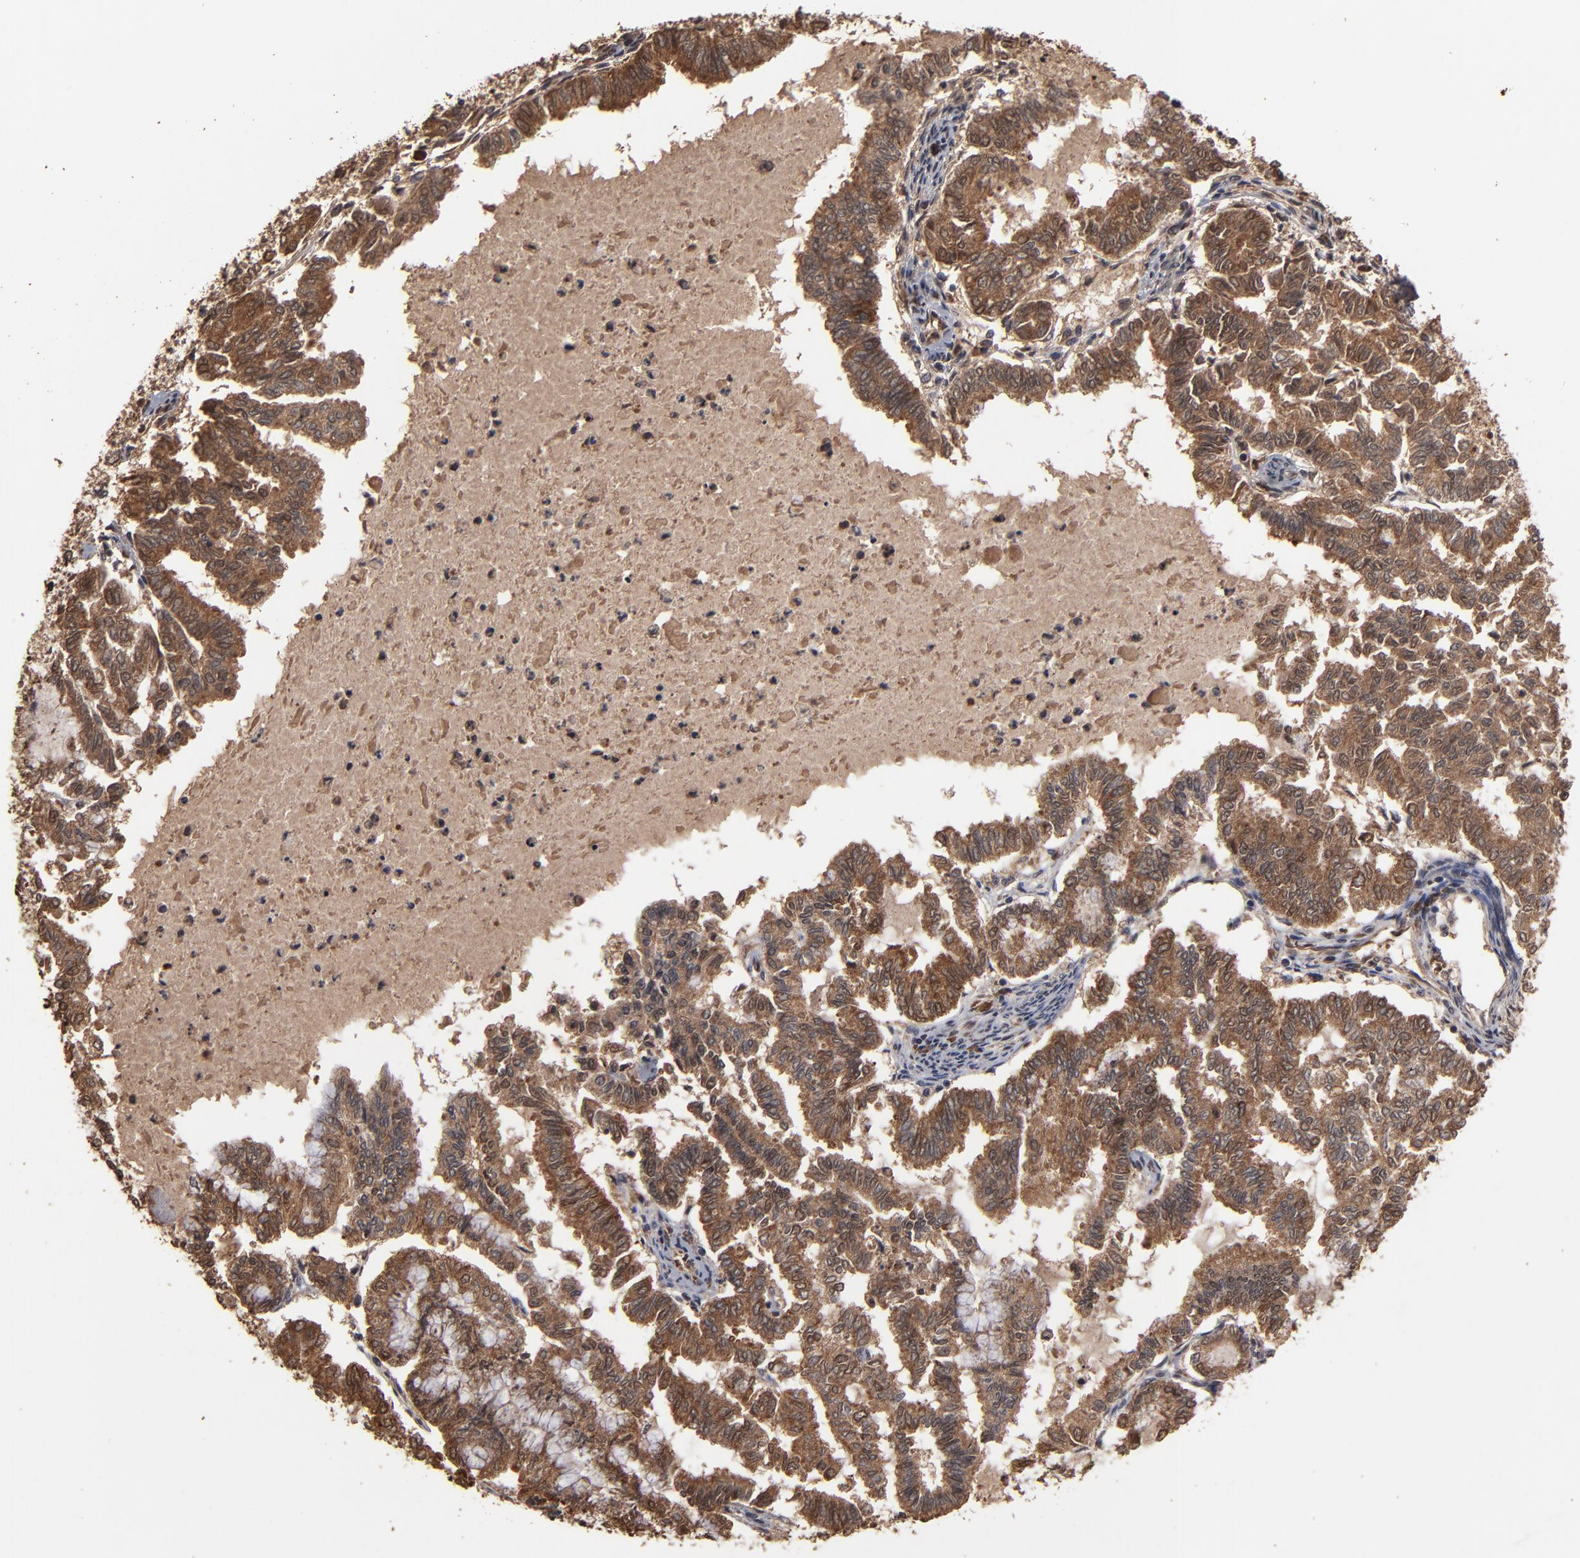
{"staining": {"intensity": "strong", "quantity": ">75%", "location": "cytoplasmic/membranous,nuclear"}, "tissue": "endometrial cancer", "cell_type": "Tumor cells", "image_type": "cancer", "snomed": [{"axis": "morphology", "description": "Adenocarcinoma, NOS"}, {"axis": "topography", "description": "Endometrium"}], "caption": "Human endometrial cancer (adenocarcinoma) stained for a protein (brown) exhibits strong cytoplasmic/membranous and nuclear positive staining in approximately >75% of tumor cells.", "gene": "NXF2B", "patient": {"sex": "female", "age": 79}}